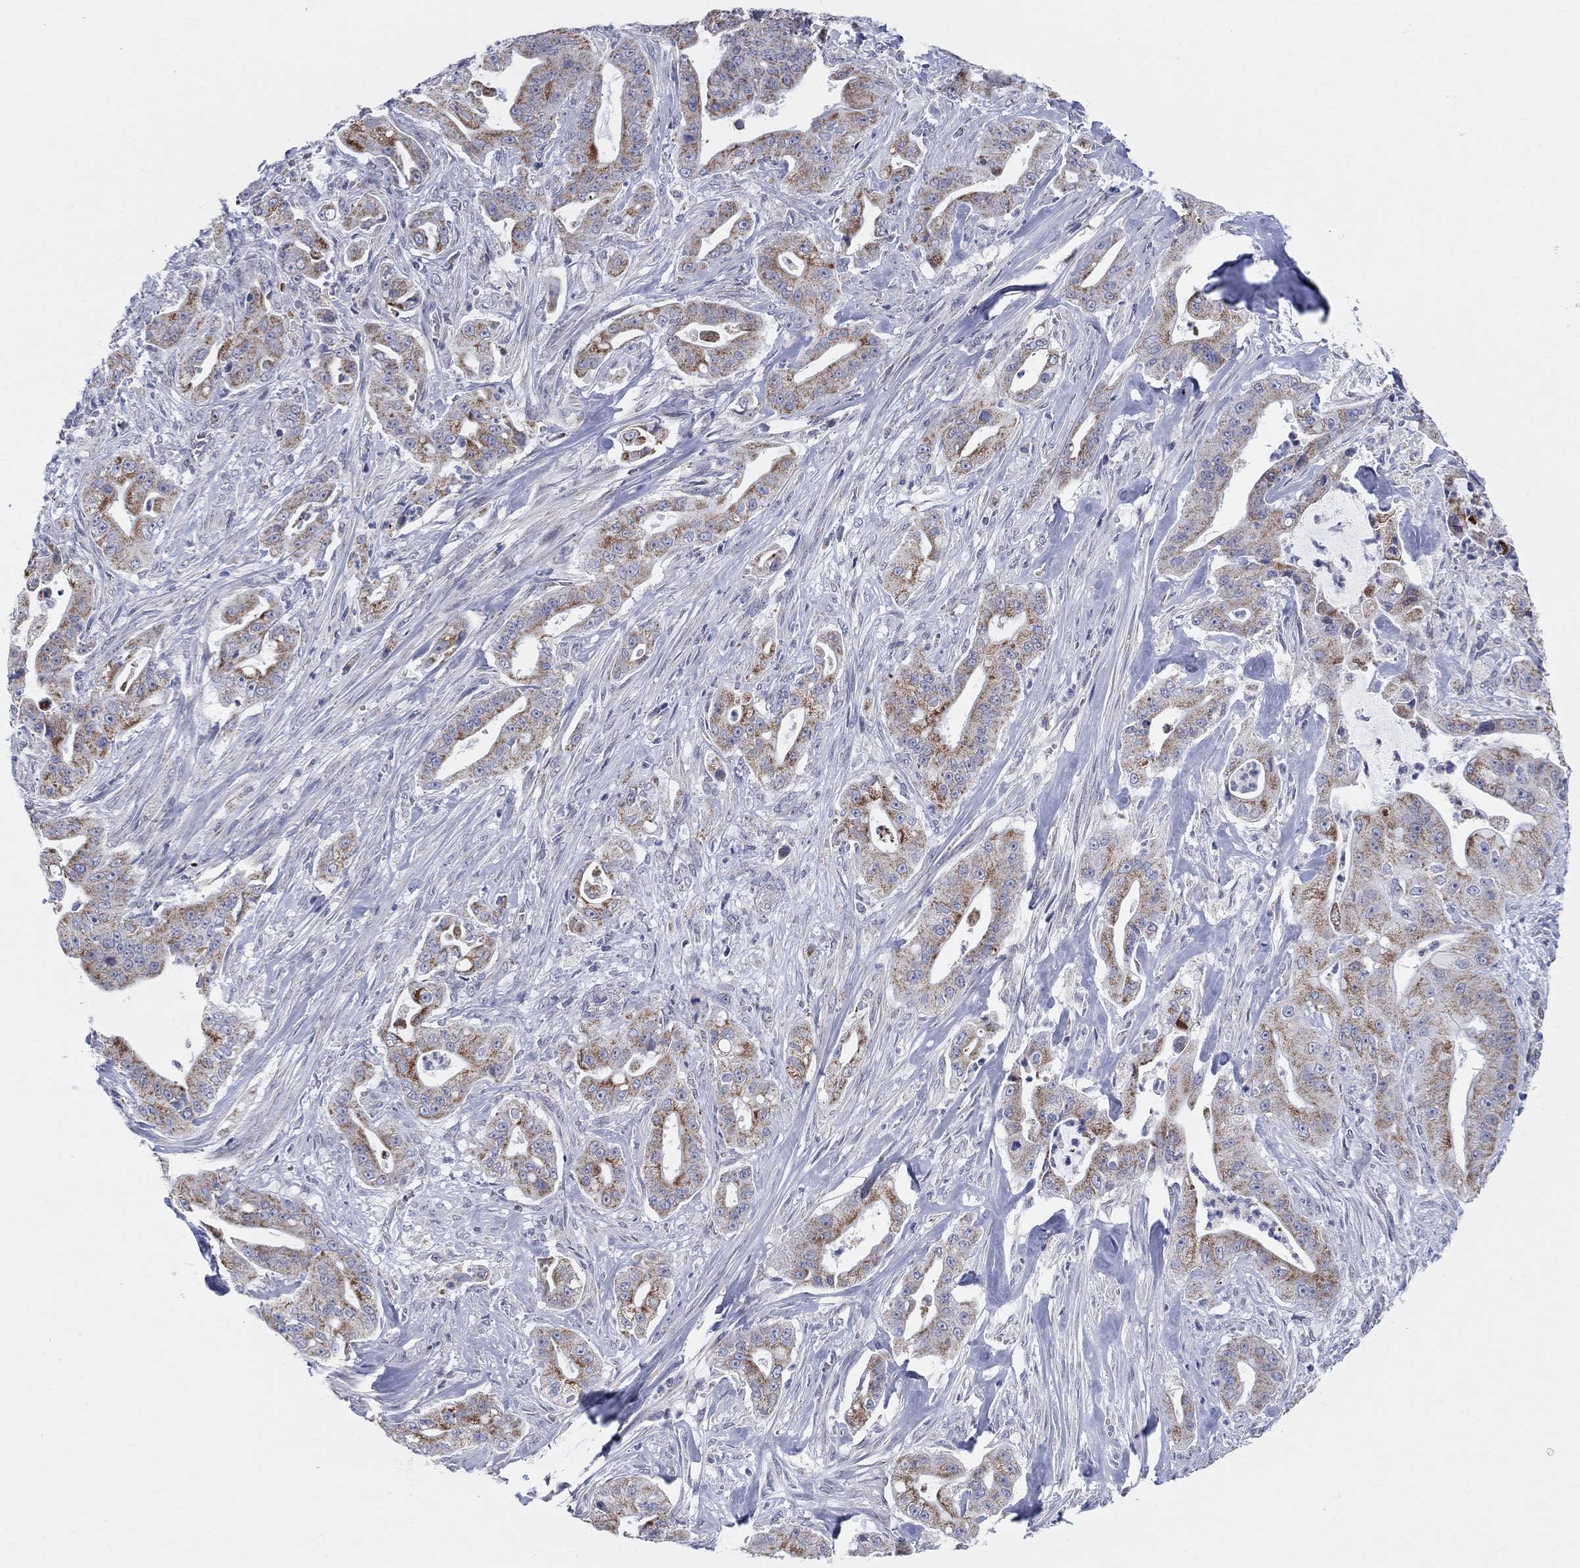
{"staining": {"intensity": "moderate", "quantity": ">75%", "location": "cytoplasmic/membranous"}, "tissue": "pancreatic cancer", "cell_type": "Tumor cells", "image_type": "cancer", "snomed": [{"axis": "morphology", "description": "Normal tissue, NOS"}, {"axis": "morphology", "description": "Inflammation, NOS"}, {"axis": "morphology", "description": "Adenocarcinoma, NOS"}, {"axis": "topography", "description": "Pancreas"}], "caption": "Immunohistochemistry staining of adenocarcinoma (pancreatic), which exhibits medium levels of moderate cytoplasmic/membranous expression in about >75% of tumor cells indicating moderate cytoplasmic/membranous protein positivity. The staining was performed using DAB (brown) for protein detection and nuclei were counterstained in hematoxylin (blue).", "gene": "KISS1R", "patient": {"sex": "male", "age": 57}}